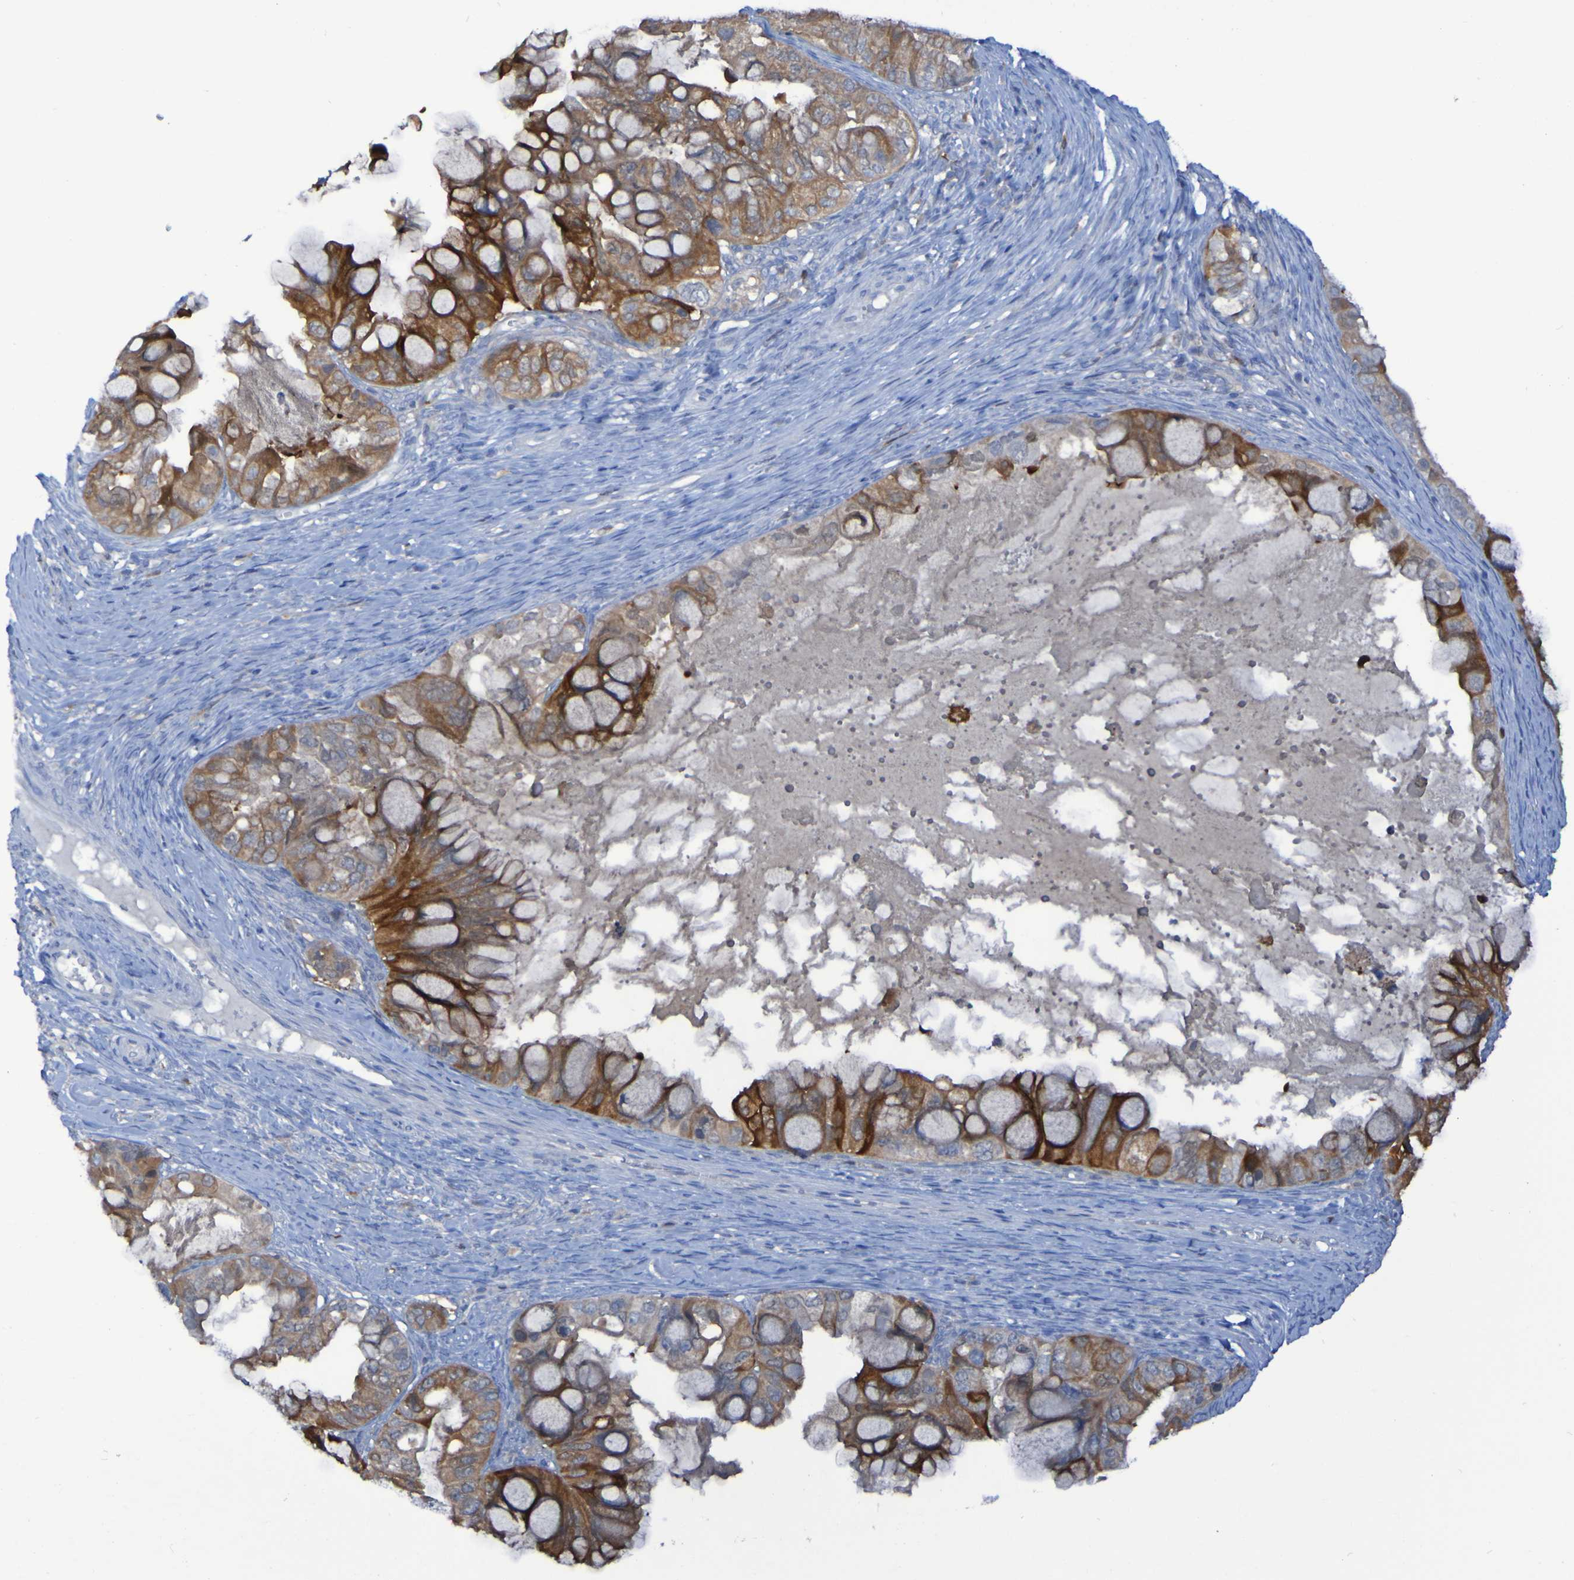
{"staining": {"intensity": "moderate", "quantity": ">75%", "location": "cytoplasmic/membranous"}, "tissue": "ovarian cancer", "cell_type": "Tumor cells", "image_type": "cancer", "snomed": [{"axis": "morphology", "description": "Cystadenocarcinoma, mucinous, NOS"}, {"axis": "topography", "description": "Ovary"}], "caption": "Protein analysis of mucinous cystadenocarcinoma (ovarian) tissue displays moderate cytoplasmic/membranous positivity in approximately >75% of tumor cells.", "gene": "MPPE1", "patient": {"sex": "female", "age": 80}}